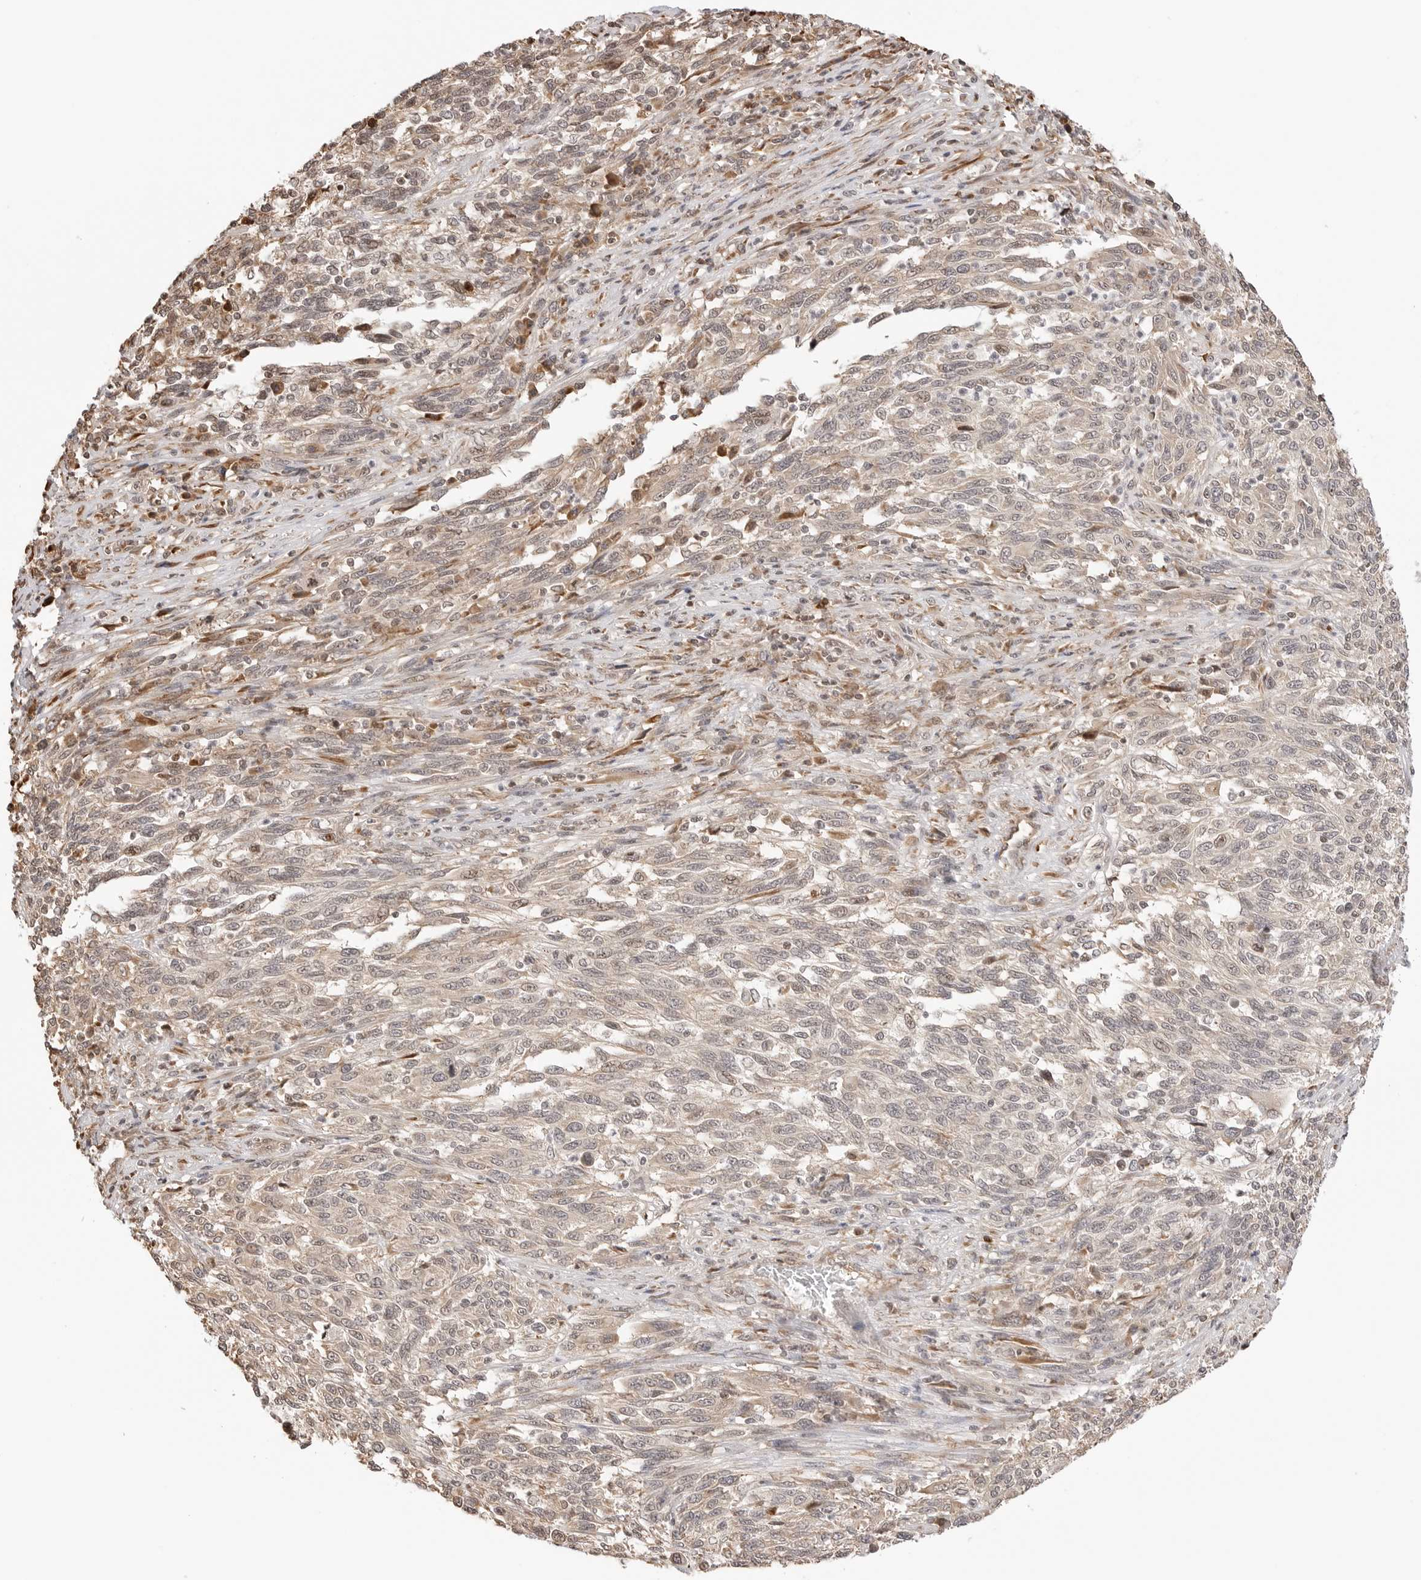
{"staining": {"intensity": "weak", "quantity": "<25%", "location": "cytoplasmic/membranous"}, "tissue": "melanoma", "cell_type": "Tumor cells", "image_type": "cancer", "snomed": [{"axis": "morphology", "description": "Malignant melanoma, Metastatic site"}, {"axis": "topography", "description": "Lymph node"}], "caption": "There is no significant expression in tumor cells of malignant melanoma (metastatic site). (Stains: DAB (3,3'-diaminobenzidine) immunohistochemistry with hematoxylin counter stain, Microscopy: brightfield microscopy at high magnification).", "gene": "FKBP14", "patient": {"sex": "male", "age": 61}}